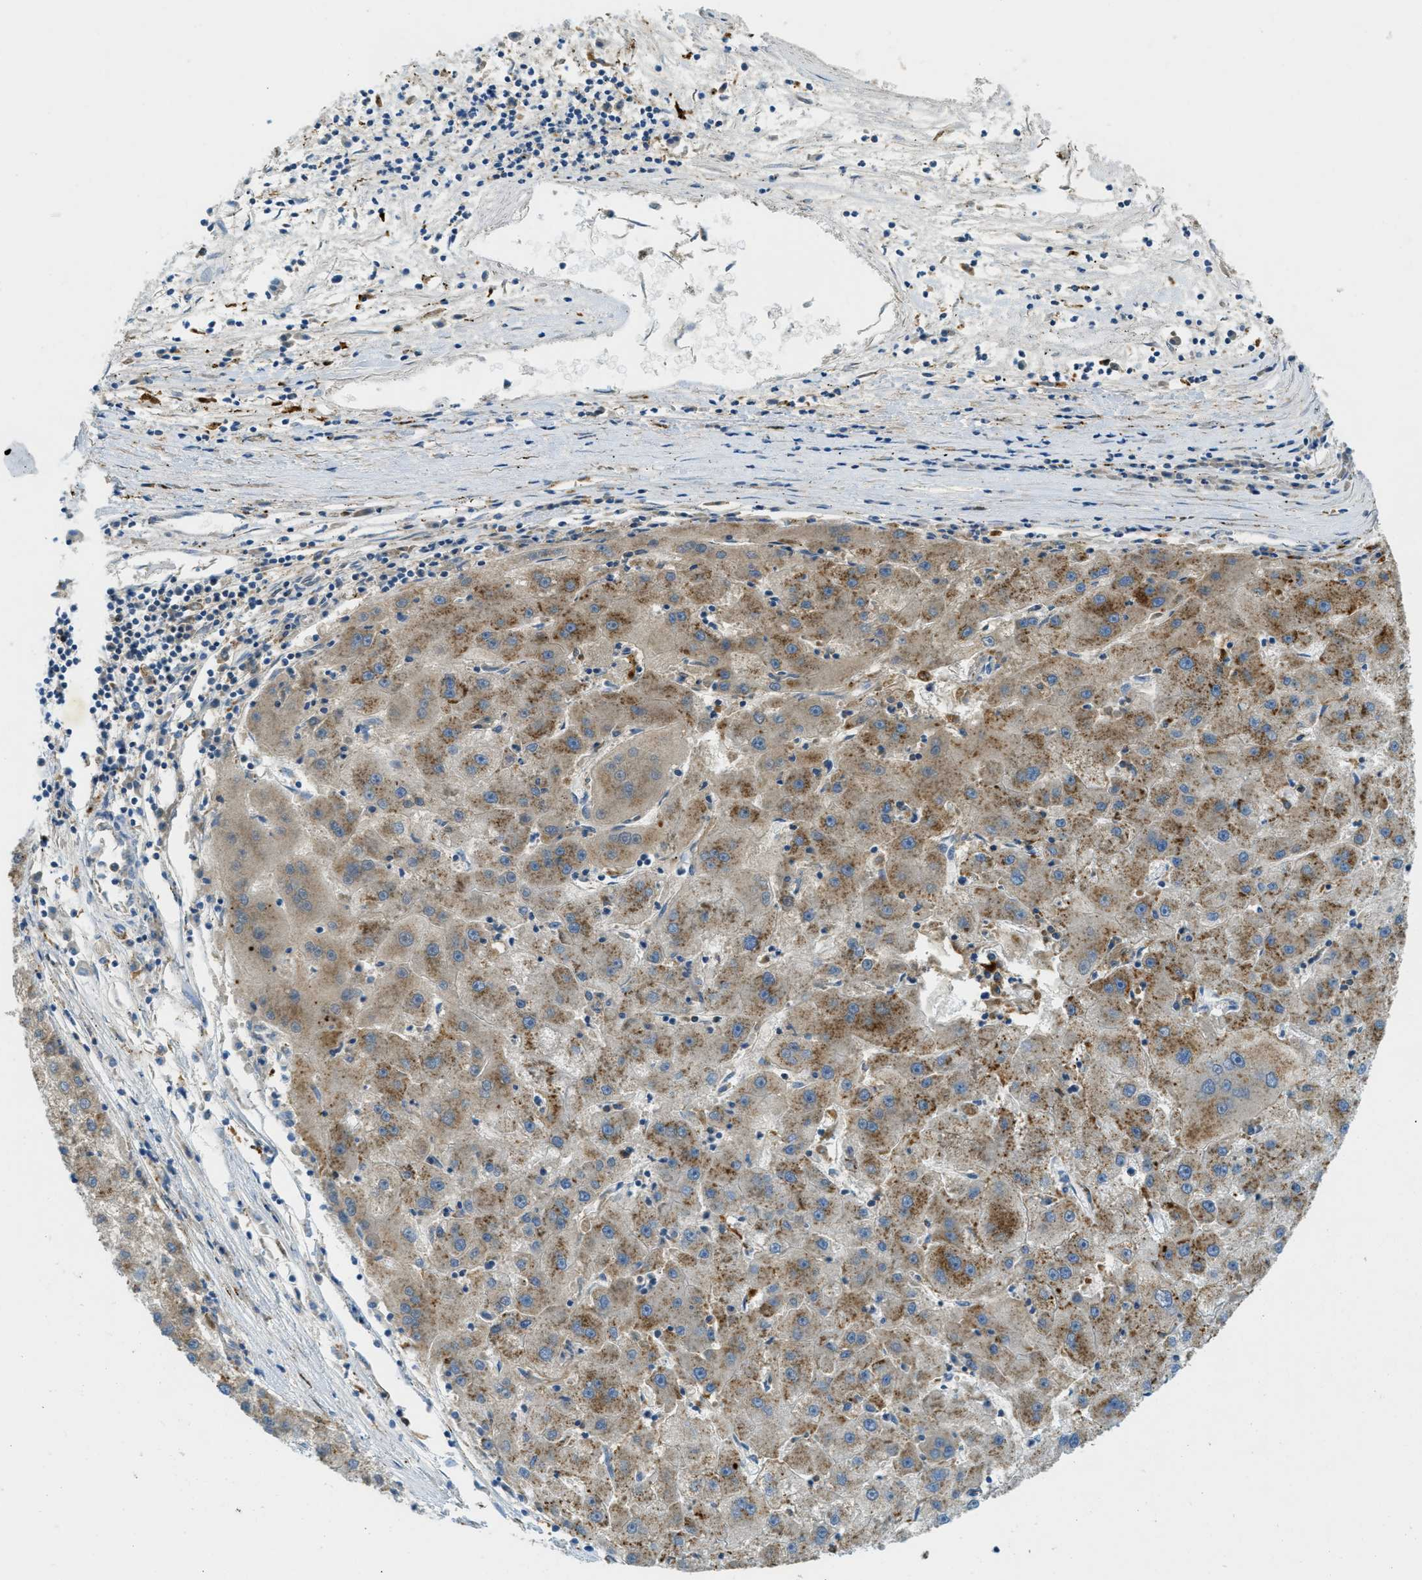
{"staining": {"intensity": "moderate", "quantity": ">75%", "location": "cytoplasmic/membranous"}, "tissue": "liver cancer", "cell_type": "Tumor cells", "image_type": "cancer", "snomed": [{"axis": "morphology", "description": "Carcinoma, Hepatocellular, NOS"}, {"axis": "topography", "description": "Liver"}], "caption": "Brown immunohistochemical staining in liver hepatocellular carcinoma demonstrates moderate cytoplasmic/membranous expression in about >75% of tumor cells. The protein is stained brown, and the nuclei are stained in blue (DAB IHC with brightfield microscopy, high magnification).", "gene": "PLBD2", "patient": {"sex": "male", "age": 72}}